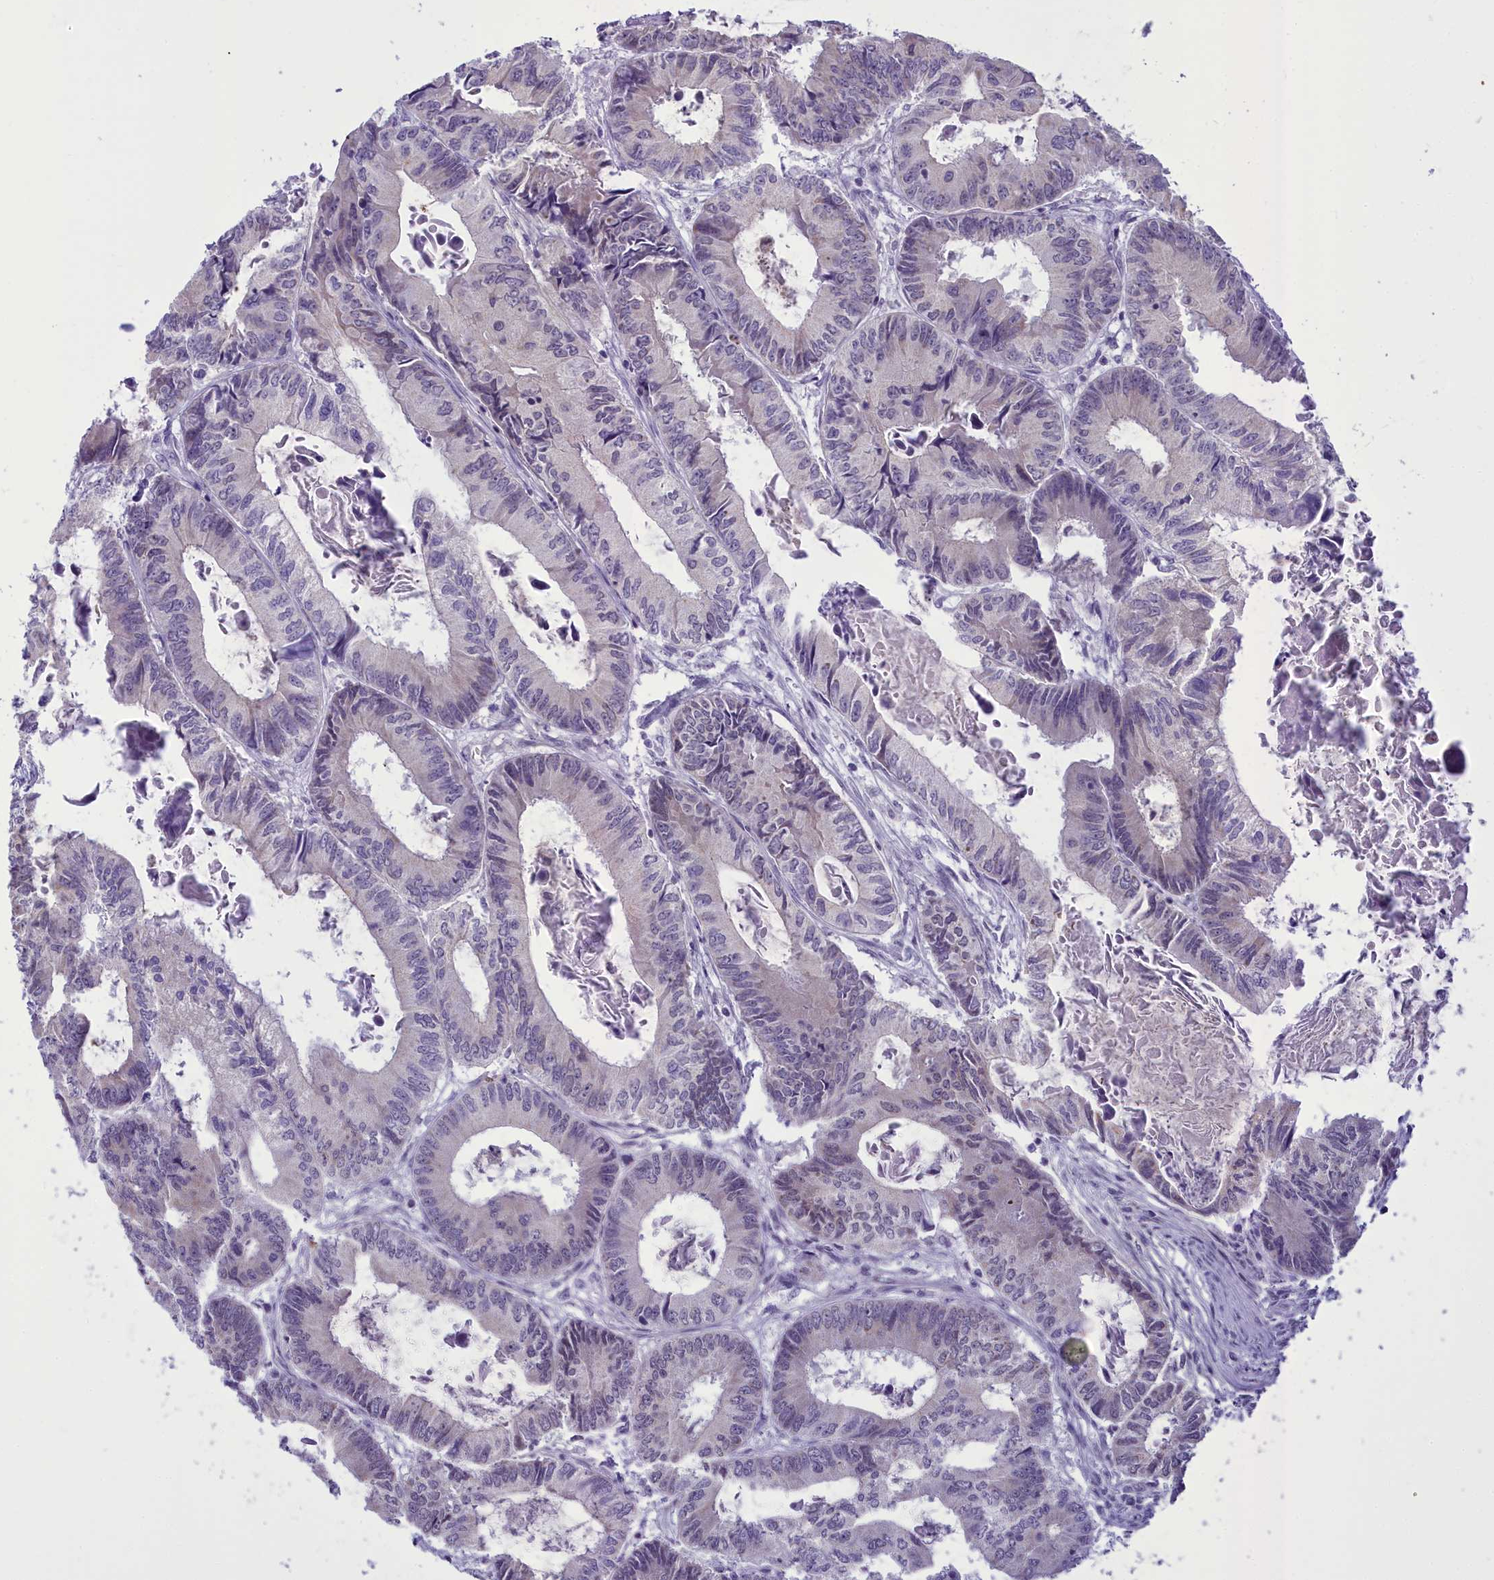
{"staining": {"intensity": "negative", "quantity": "none", "location": "none"}, "tissue": "colorectal cancer", "cell_type": "Tumor cells", "image_type": "cancer", "snomed": [{"axis": "morphology", "description": "Adenocarcinoma, NOS"}, {"axis": "topography", "description": "Colon"}], "caption": "There is no significant expression in tumor cells of colorectal cancer.", "gene": "B9D2", "patient": {"sex": "male", "age": 85}}